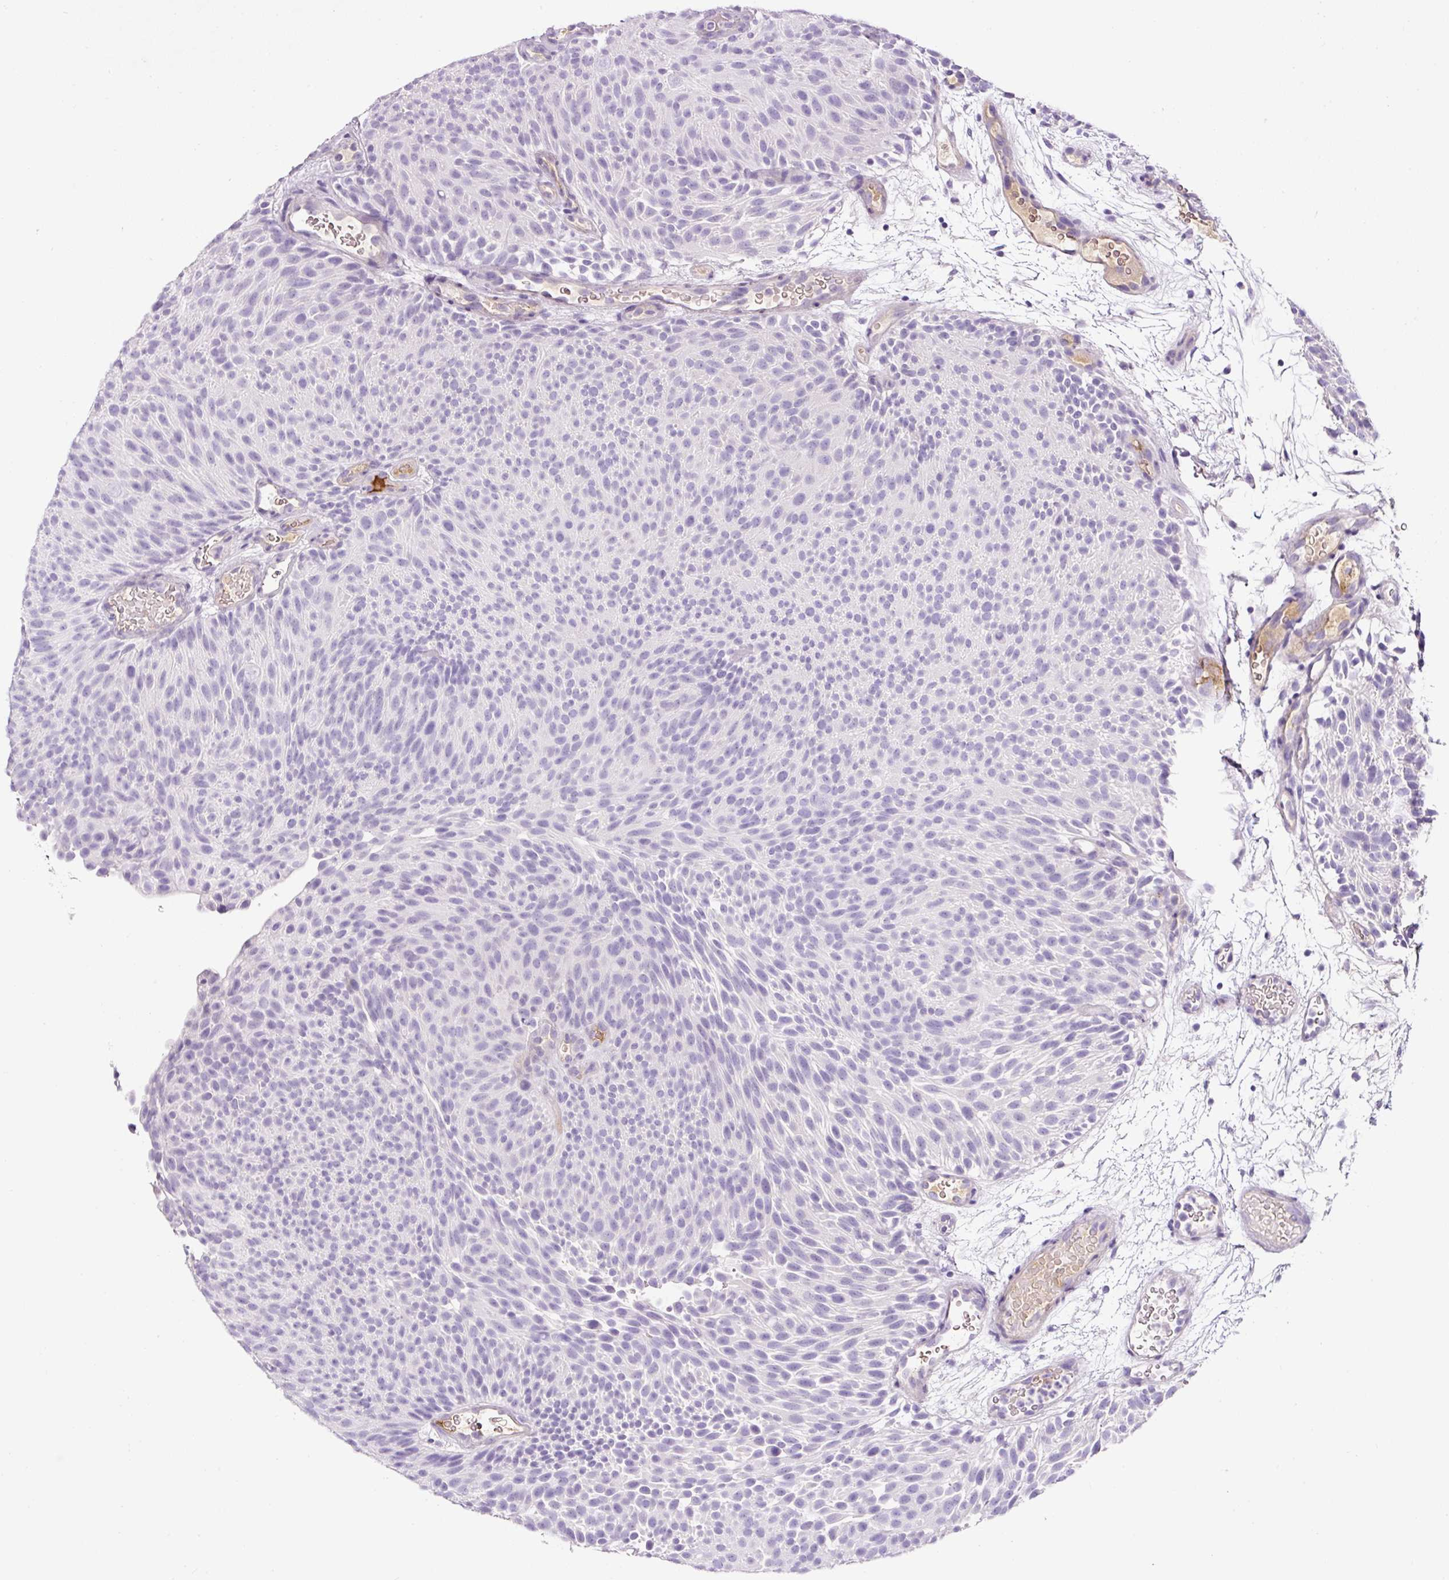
{"staining": {"intensity": "negative", "quantity": "none", "location": "none"}, "tissue": "urothelial cancer", "cell_type": "Tumor cells", "image_type": "cancer", "snomed": [{"axis": "morphology", "description": "Urothelial carcinoma, Low grade"}, {"axis": "topography", "description": "Urinary bladder"}], "caption": "Micrograph shows no significant protein positivity in tumor cells of low-grade urothelial carcinoma. Nuclei are stained in blue.", "gene": "OR14A2", "patient": {"sex": "male", "age": 78}}